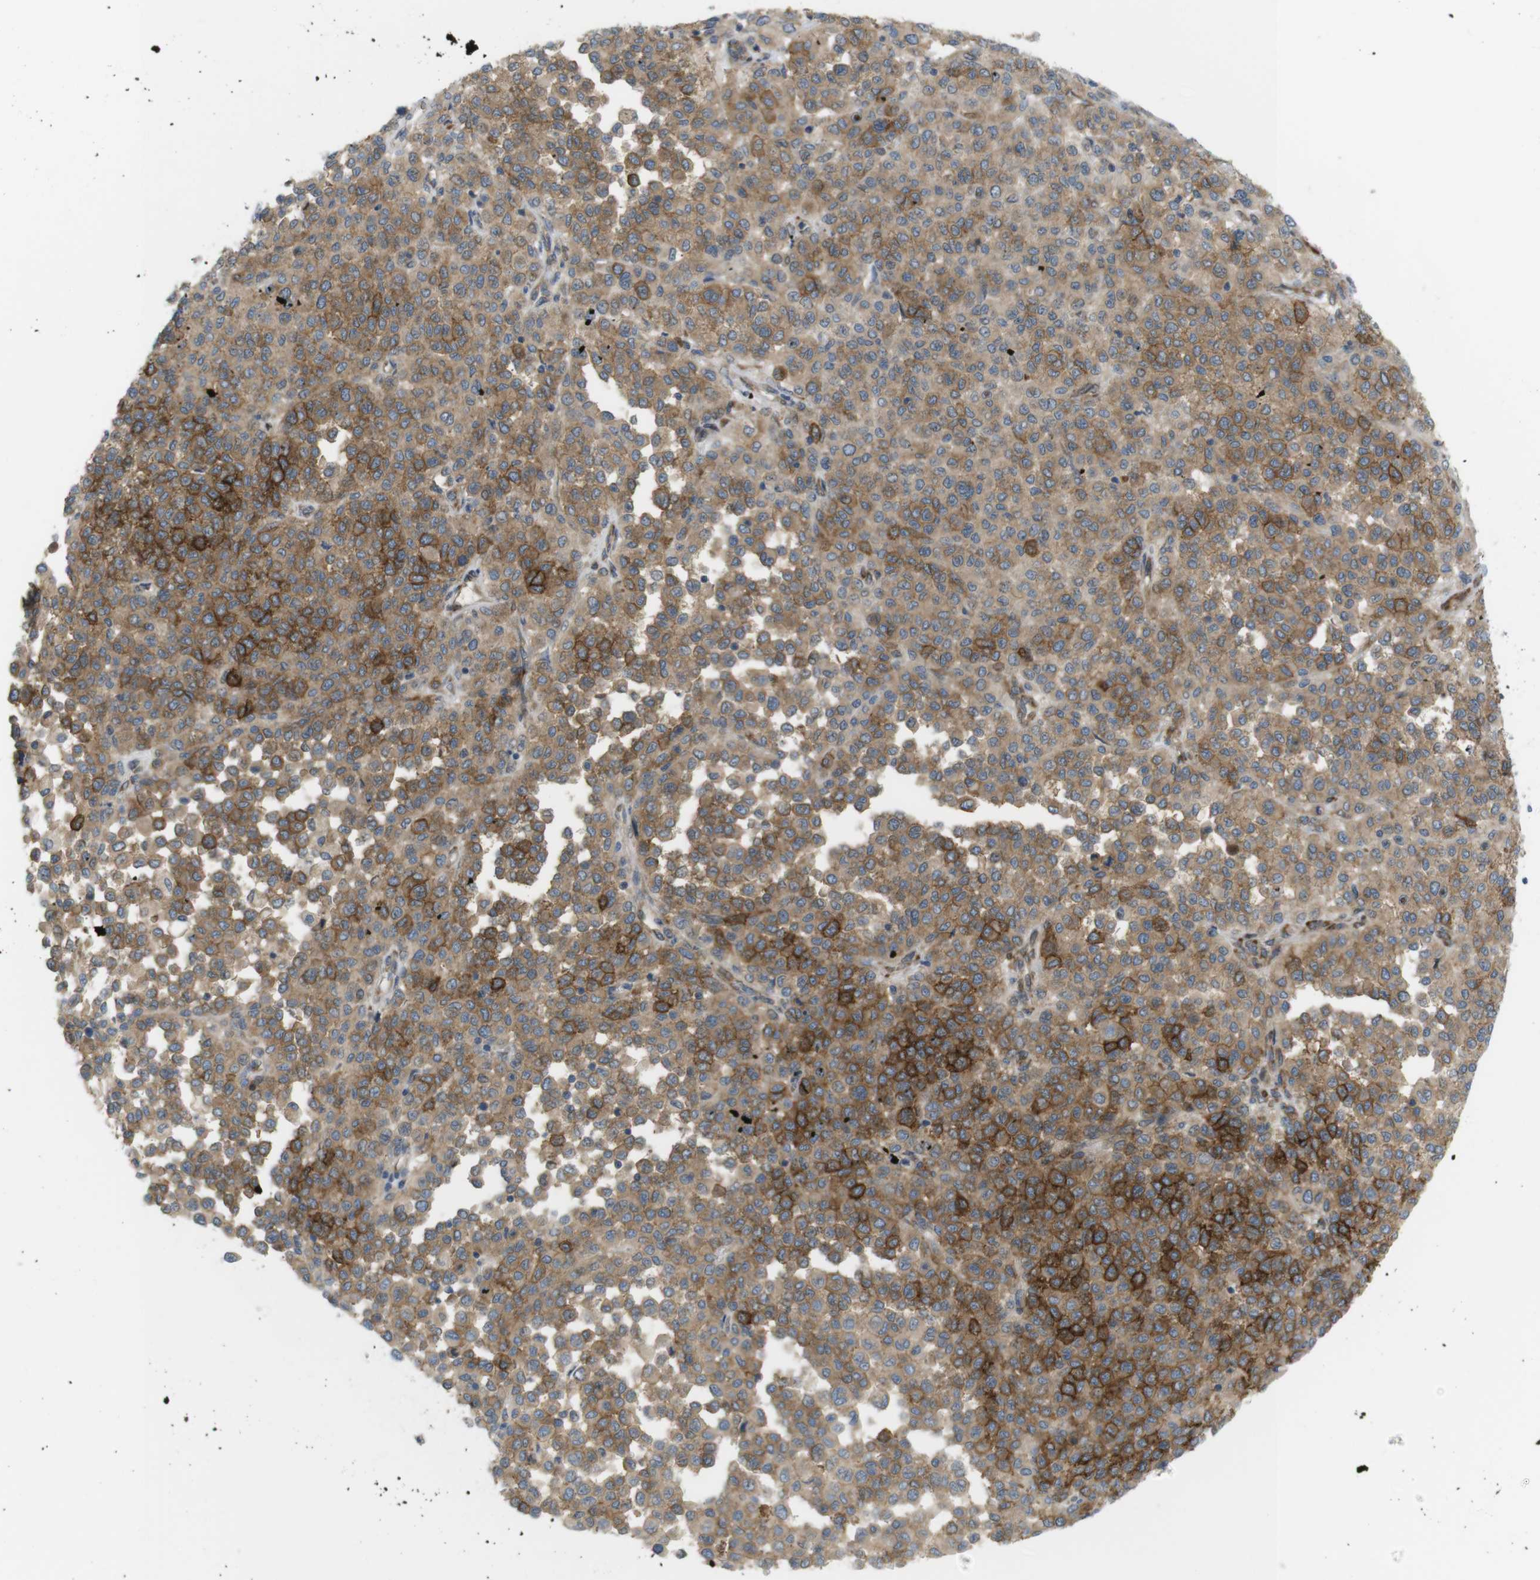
{"staining": {"intensity": "moderate", "quantity": ">75%", "location": "cytoplasmic/membranous"}, "tissue": "melanoma", "cell_type": "Tumor cells", "image_type": "cancer", "snomed": [{"axis": "morphology", "description": "Malignant melanoma, Metastatic site"}, {"axis": "topography", "description": "Pancreas"}], "caption": "Brown immunohistochemical staining in human melanoma exhibits moderate cytoplasmic/membranous positivity in about >75% of tumor cells.", "gene": "GJC3", "patient": {"sex": "female", "age": 30}}